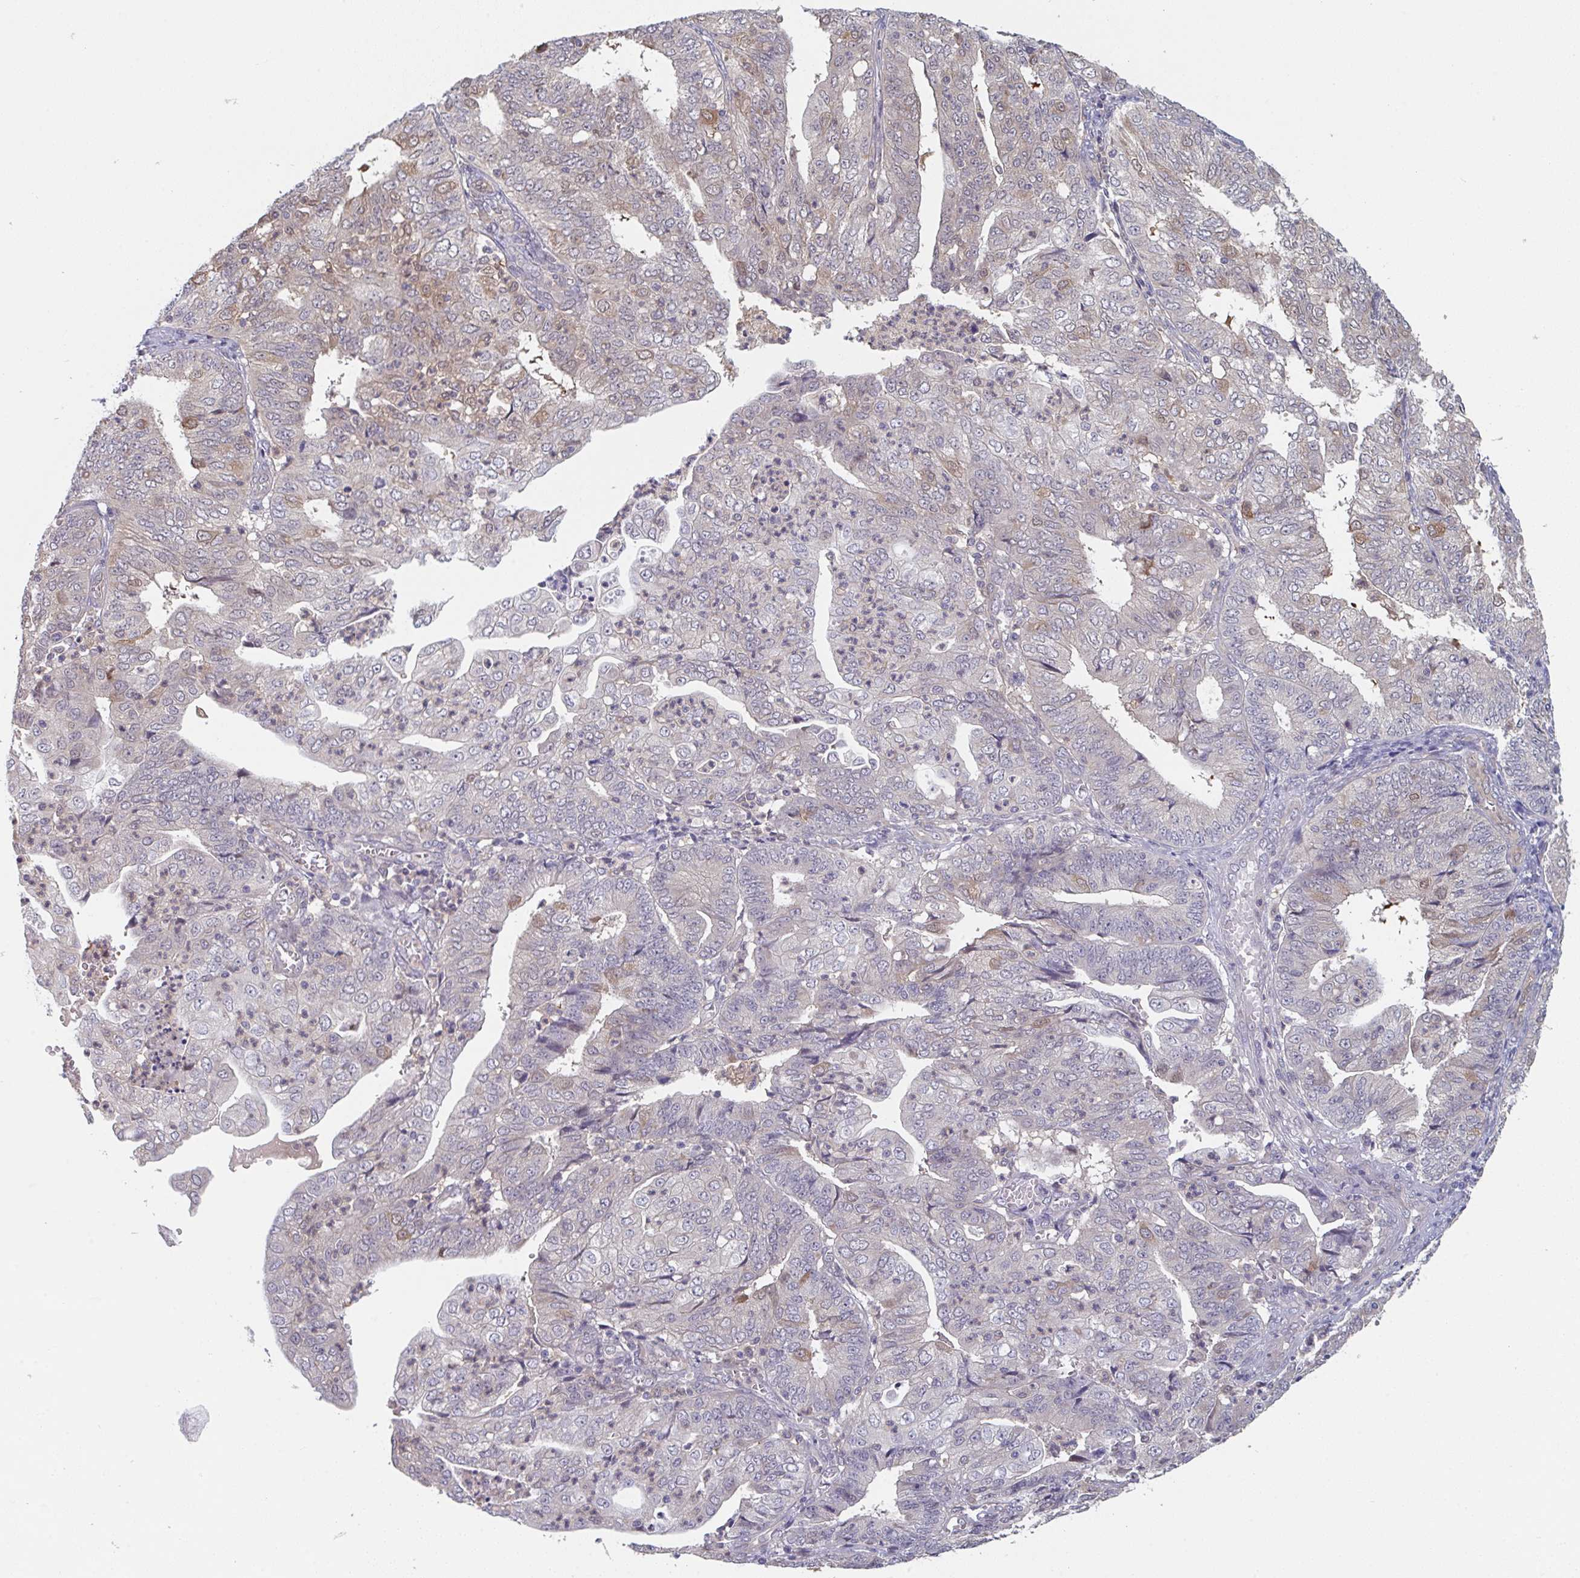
{"staining": {"intensity": "weak", "quantity": "25%-75%", "location": "cytoplasmic/membranous"}, "tissue": "endometrial cancer", "cell_type": "Tumor cells", "image_type": "cancer", "snomed": [{"axis": "morphology", "description": "Adenocarcinoma, NOS"}, {"axis": "topography", "description": "Endometrium"}], "caption": "Immunohistochemical staining of endometrial cancer (adenocarcinoma) displays low levels of weak cytoplasmic/membranous positivity in about 25%-75% of tumor cells. (DAB (3,3'-diaminobenzidine) IHC, brown staining for protein, blue staining for nuclei).", "gene": "PTPRD", "patient": {"sex": "female", "age": 56}}